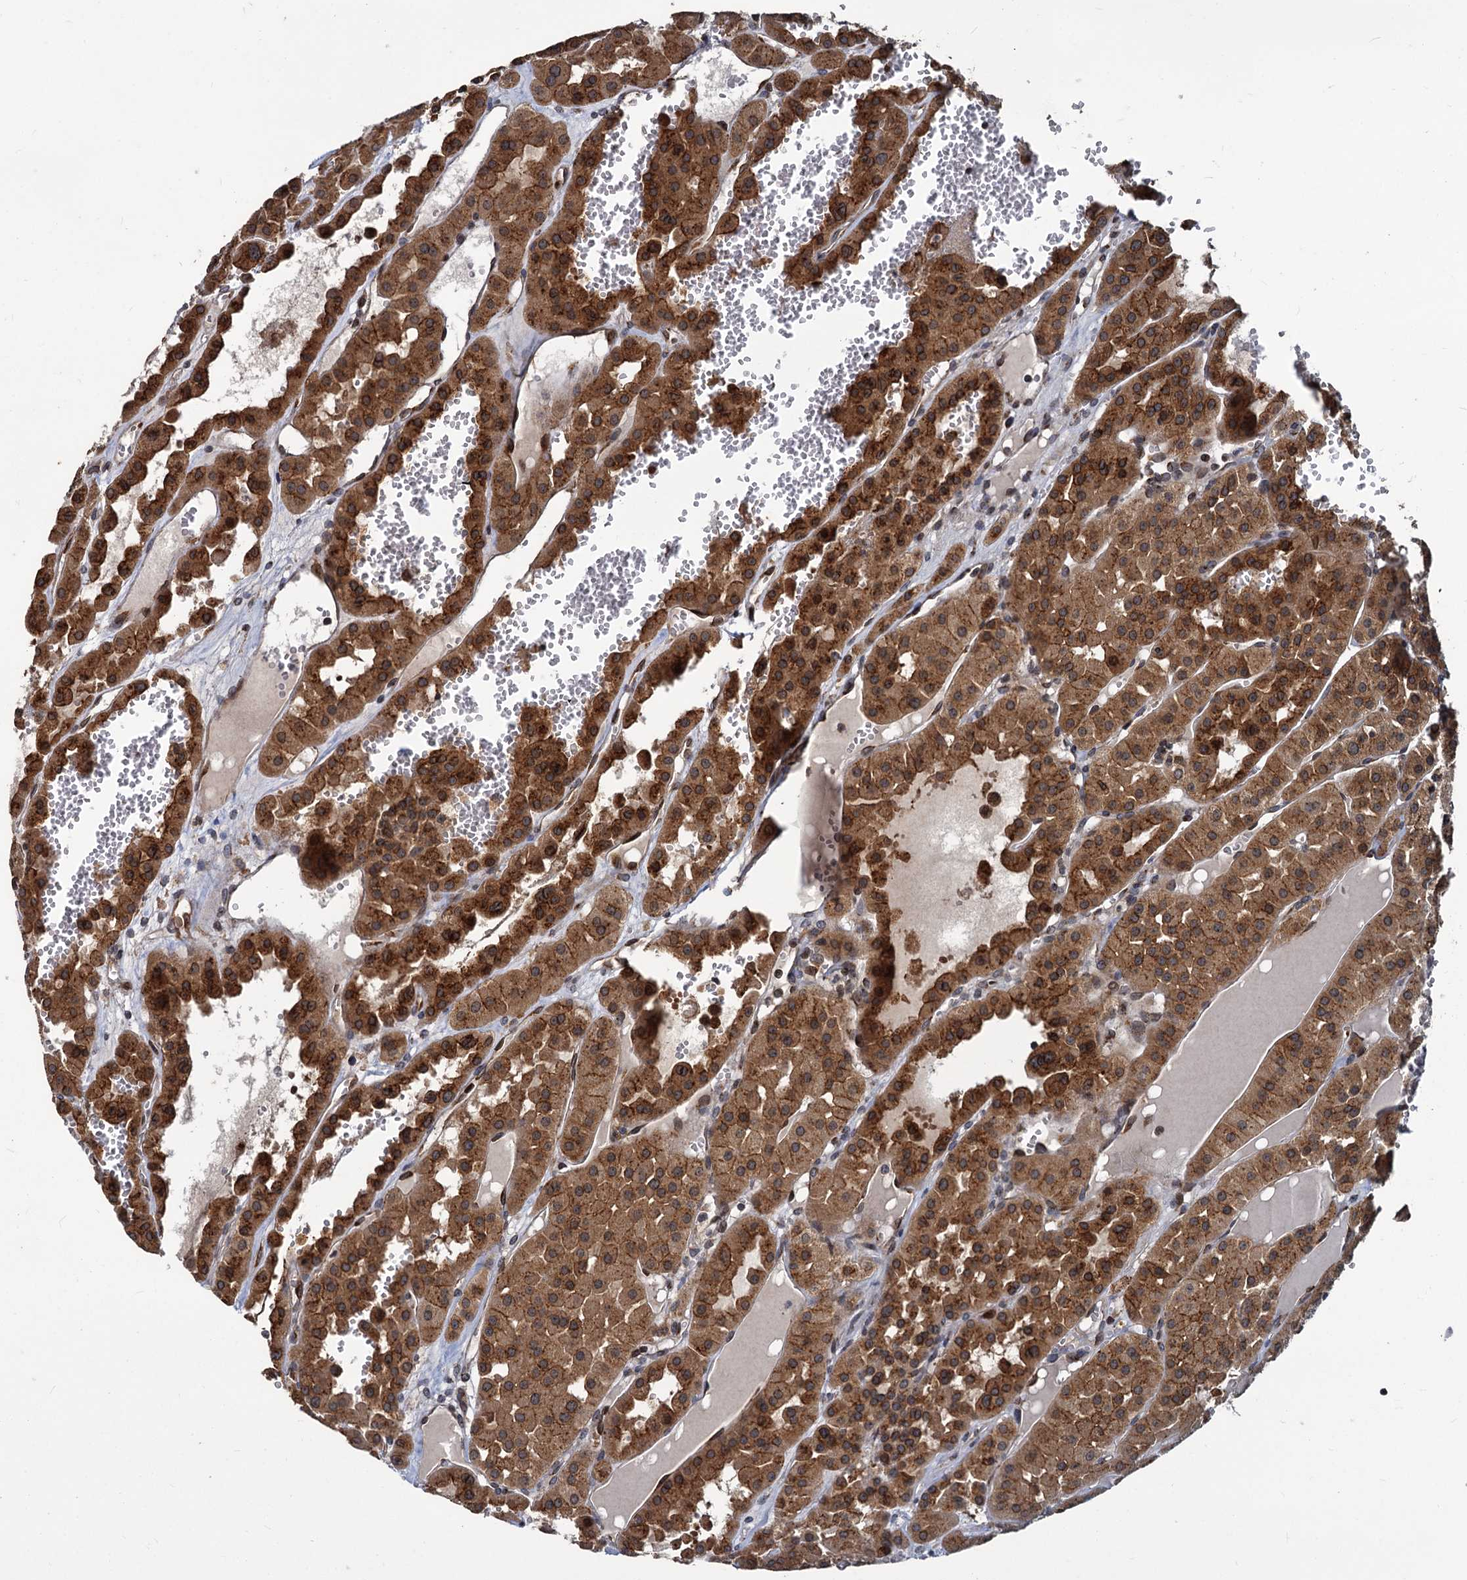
{"staining": {"intensity": "strong", "quantity": ">75%", "location": "cytoplasmic/membranous"}, "tissue": "renal cancer", "cell_type": "Tumor cells", "image_type": "cancer", "snomed": [{"axis": "morphology", "description": "Carcinoma, NOS"}, {"axis": "topography", "description": "Kidney"}], "caption": "The photomicrograph shows staining of carcinoma (renal), revealing strong cytoplasmic/membranous protein expression (brown color) within tumor cells.", "gene": "SAAL1", "patient": {"sex": "female", "age": 75}}